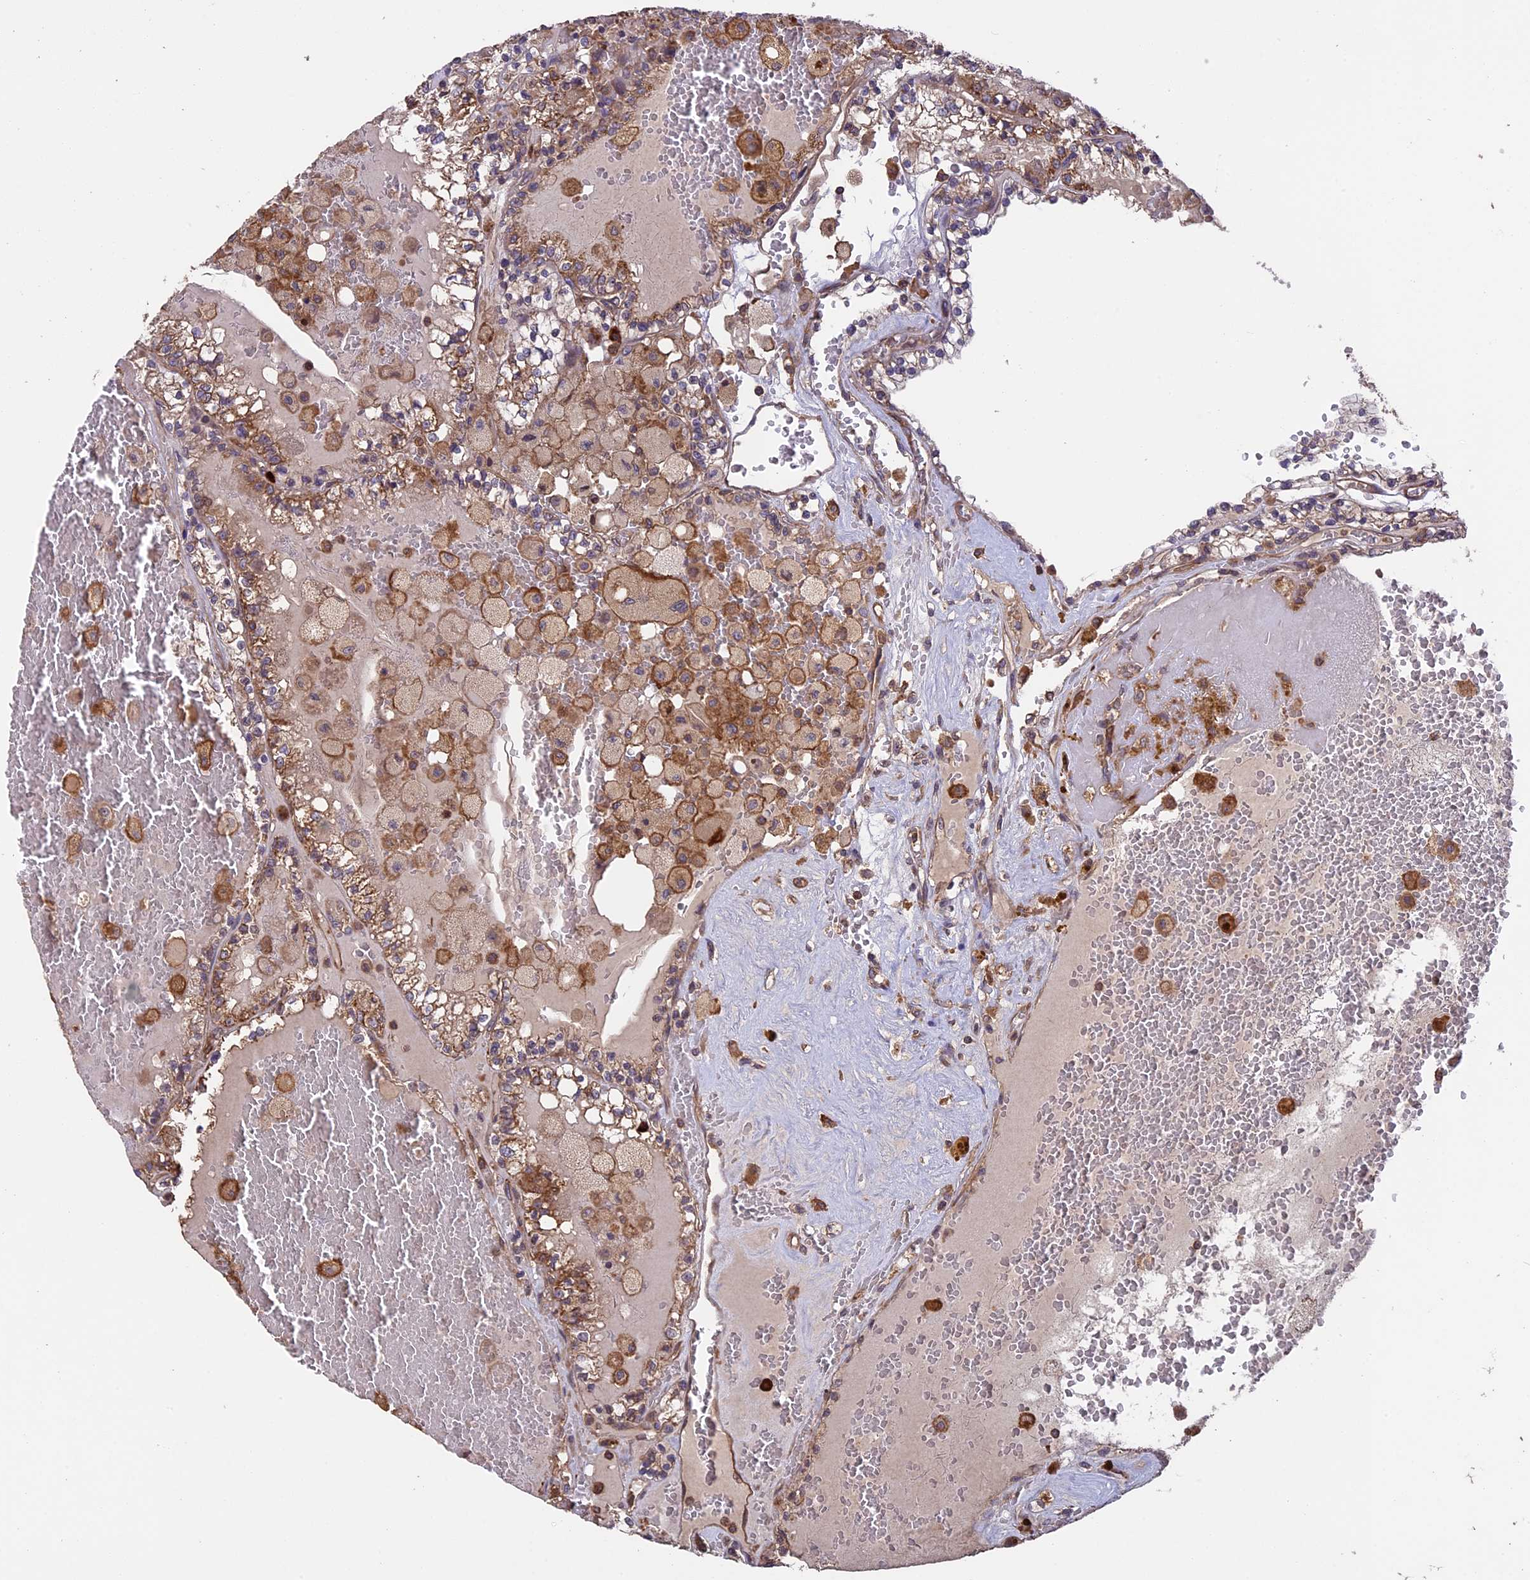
{"staining": {"intensity": "moderate", "quantity": ">75%", "location": "cytoplasmic/membranous"}, "tissue": "renal cancer", "cell_type": "Tumor cells", "image_type": "cancer", "snomed": [{"axis": "morphology", "description": "Adenocarcinoma, NOS"}, {"axis": "topography", "description": "Kidney"}], "caption": "Immunohistochemical staining of adenocarcinoma (renal) exhibits medium levels of moderate cytoplasmic/membranous expression in about >75% of tumor cells.", "gene": "GAS8", "patient": {"sex": "female", "age": 56}}